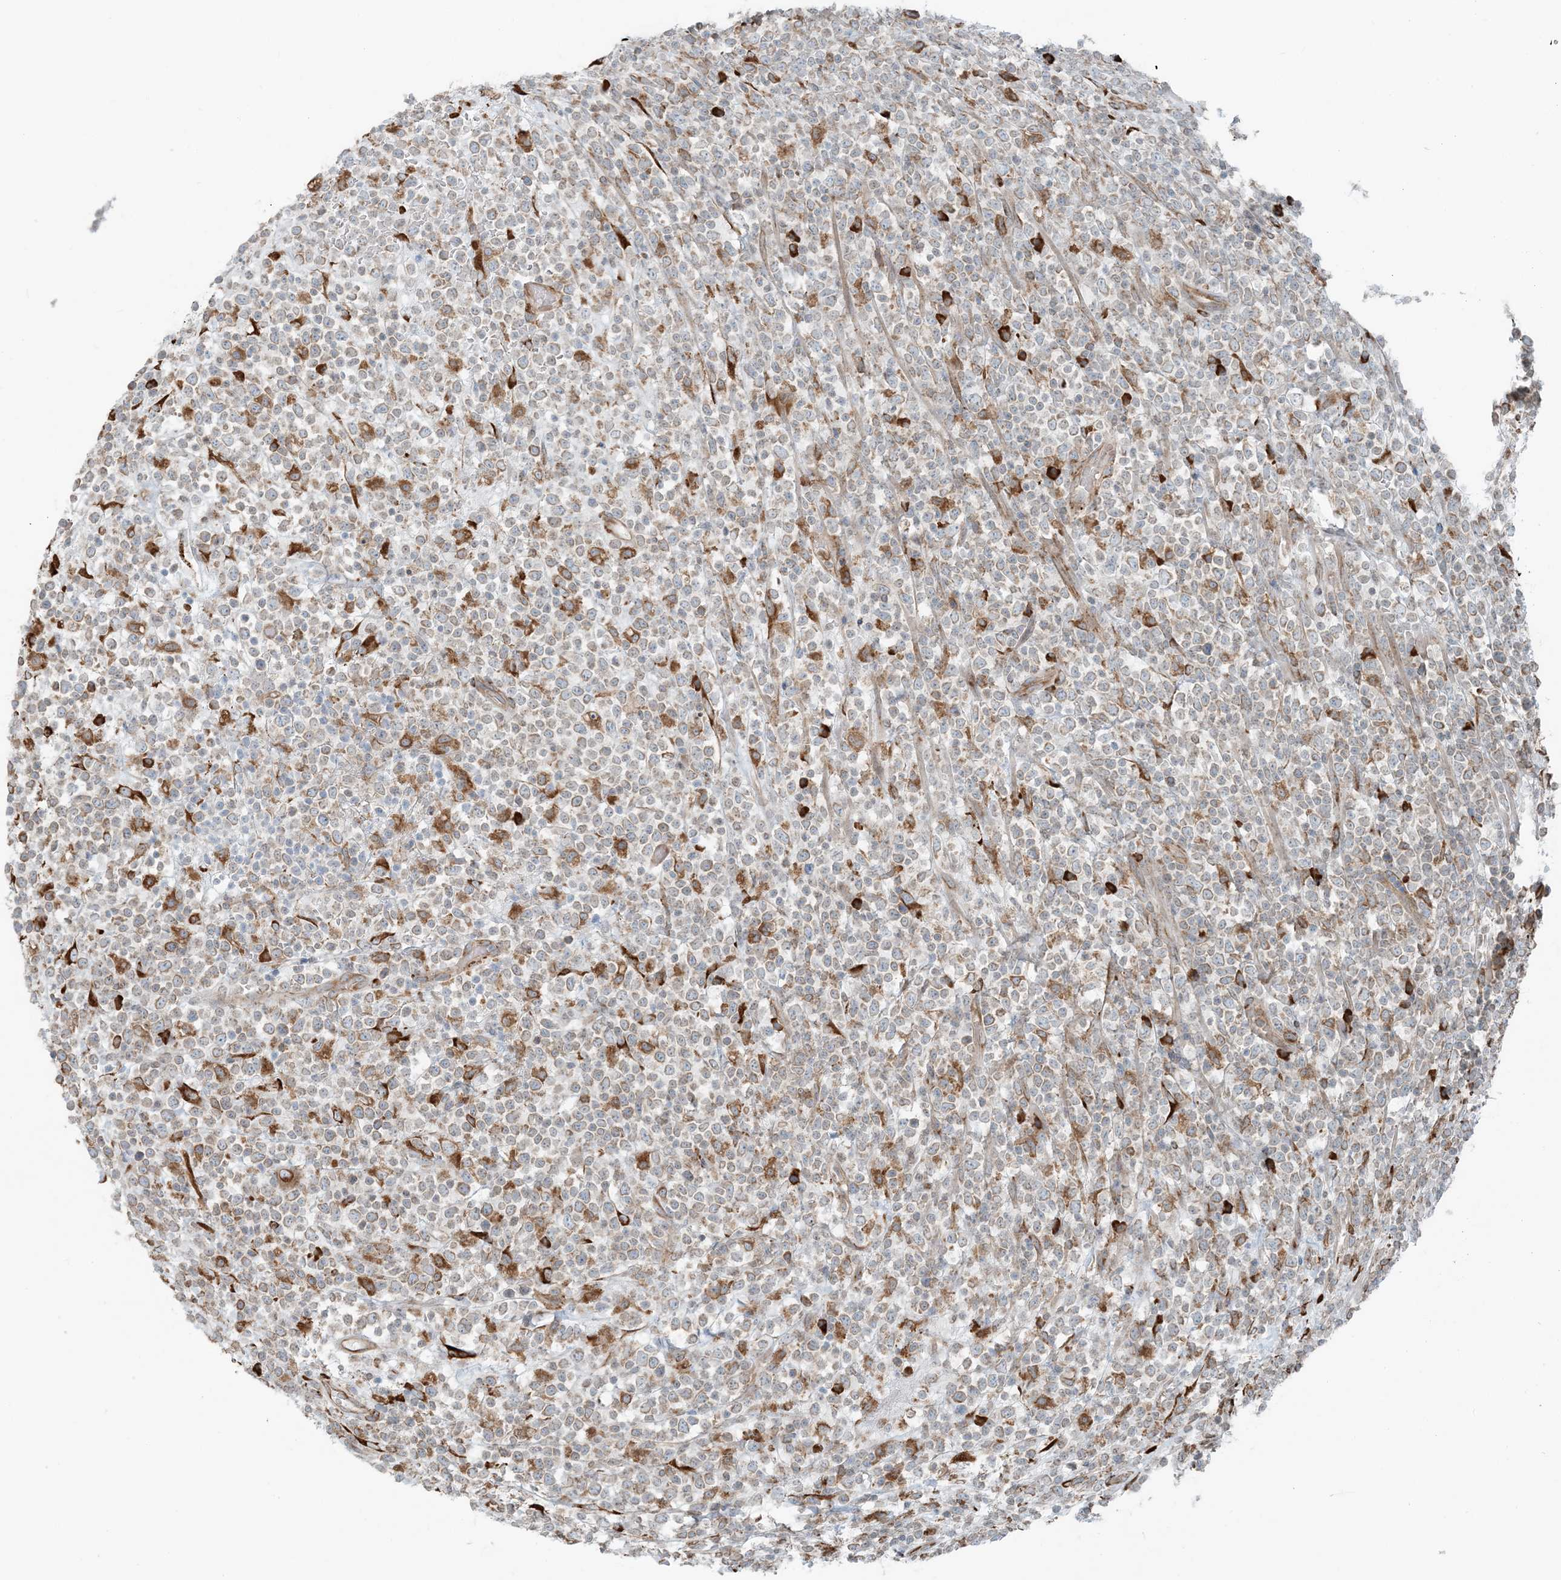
{"staining": {"intensity": "weak", "quantity": ">75%", "location": "cytoplasmic/membranous"}, "tissue": "lymphoma", "cell_type": "Tumor cells", "image_type": "cancer", "snomed": [{"axis": "morphology", "description": "Malignant lymphoma, non-Hodgkin's type, High grade"}, {"axis": "topography", "description": "Colon"}], "caption": "IHC micrograph of high-grade malignant lymphoma, non-Hodgkin's type stained for a protein (brown), which shows low levels of weak cytoplasmic/membranous expression in about >75% of tumor cells.", "gene": "CERKL", "patient": {"sex": "female", "age": 53}}